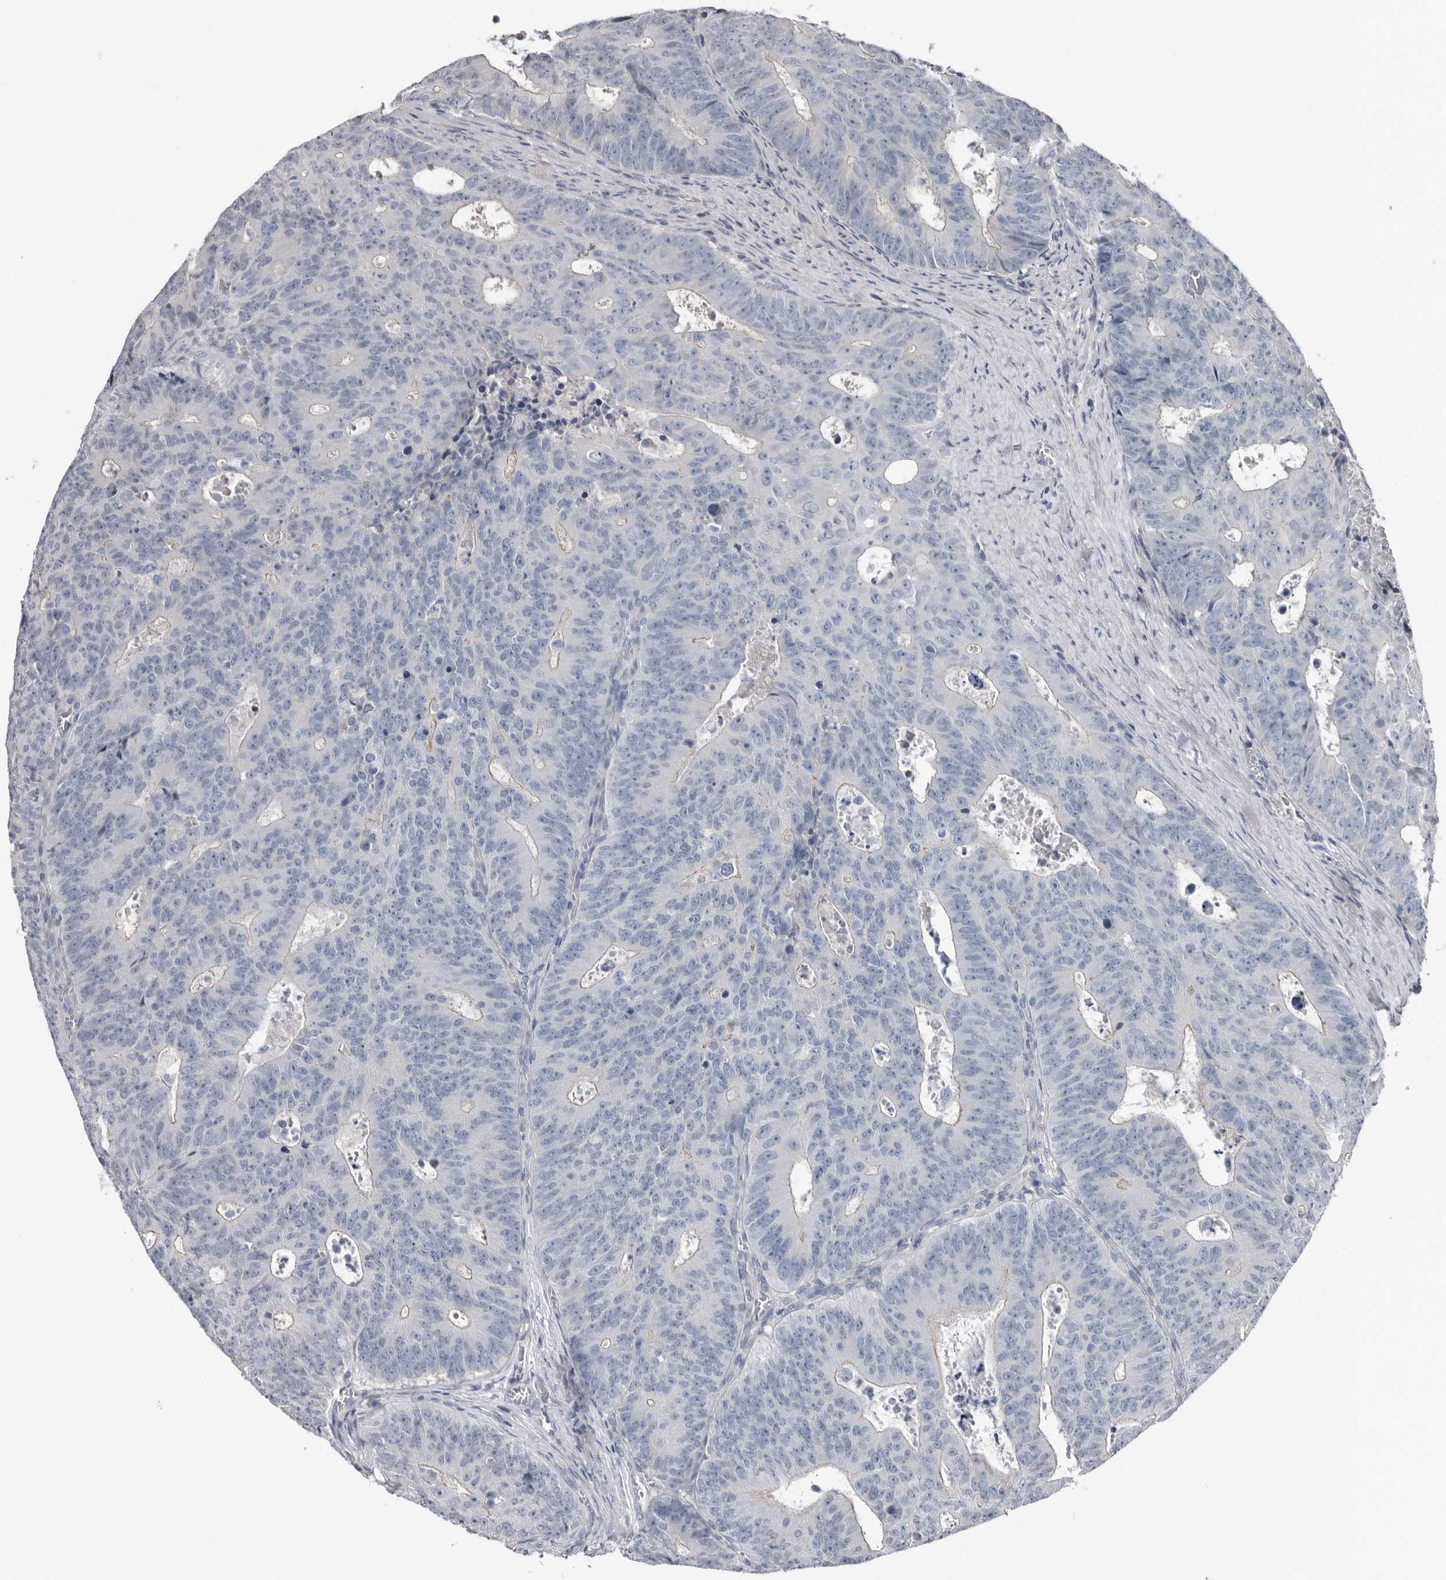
{"staining": {"intensity": "negative", "quantity": "none", "location": "none"}, "tissue": "colorectal cancer", "cell_type": "Tumor cells", "image_type": "cancer", "snomed": [{"axis": "morphology", "description": "Adenocarcinoma, NOS"}, {"axis": "topography", "description": "Colon"}], "caption": "IHC of human colorectal adenocarcinoma displays no staining in tumor cells. Nuclei are stained in blue.", "gene": "FABP7", "patient": {"sex": "male", "age": 87}}